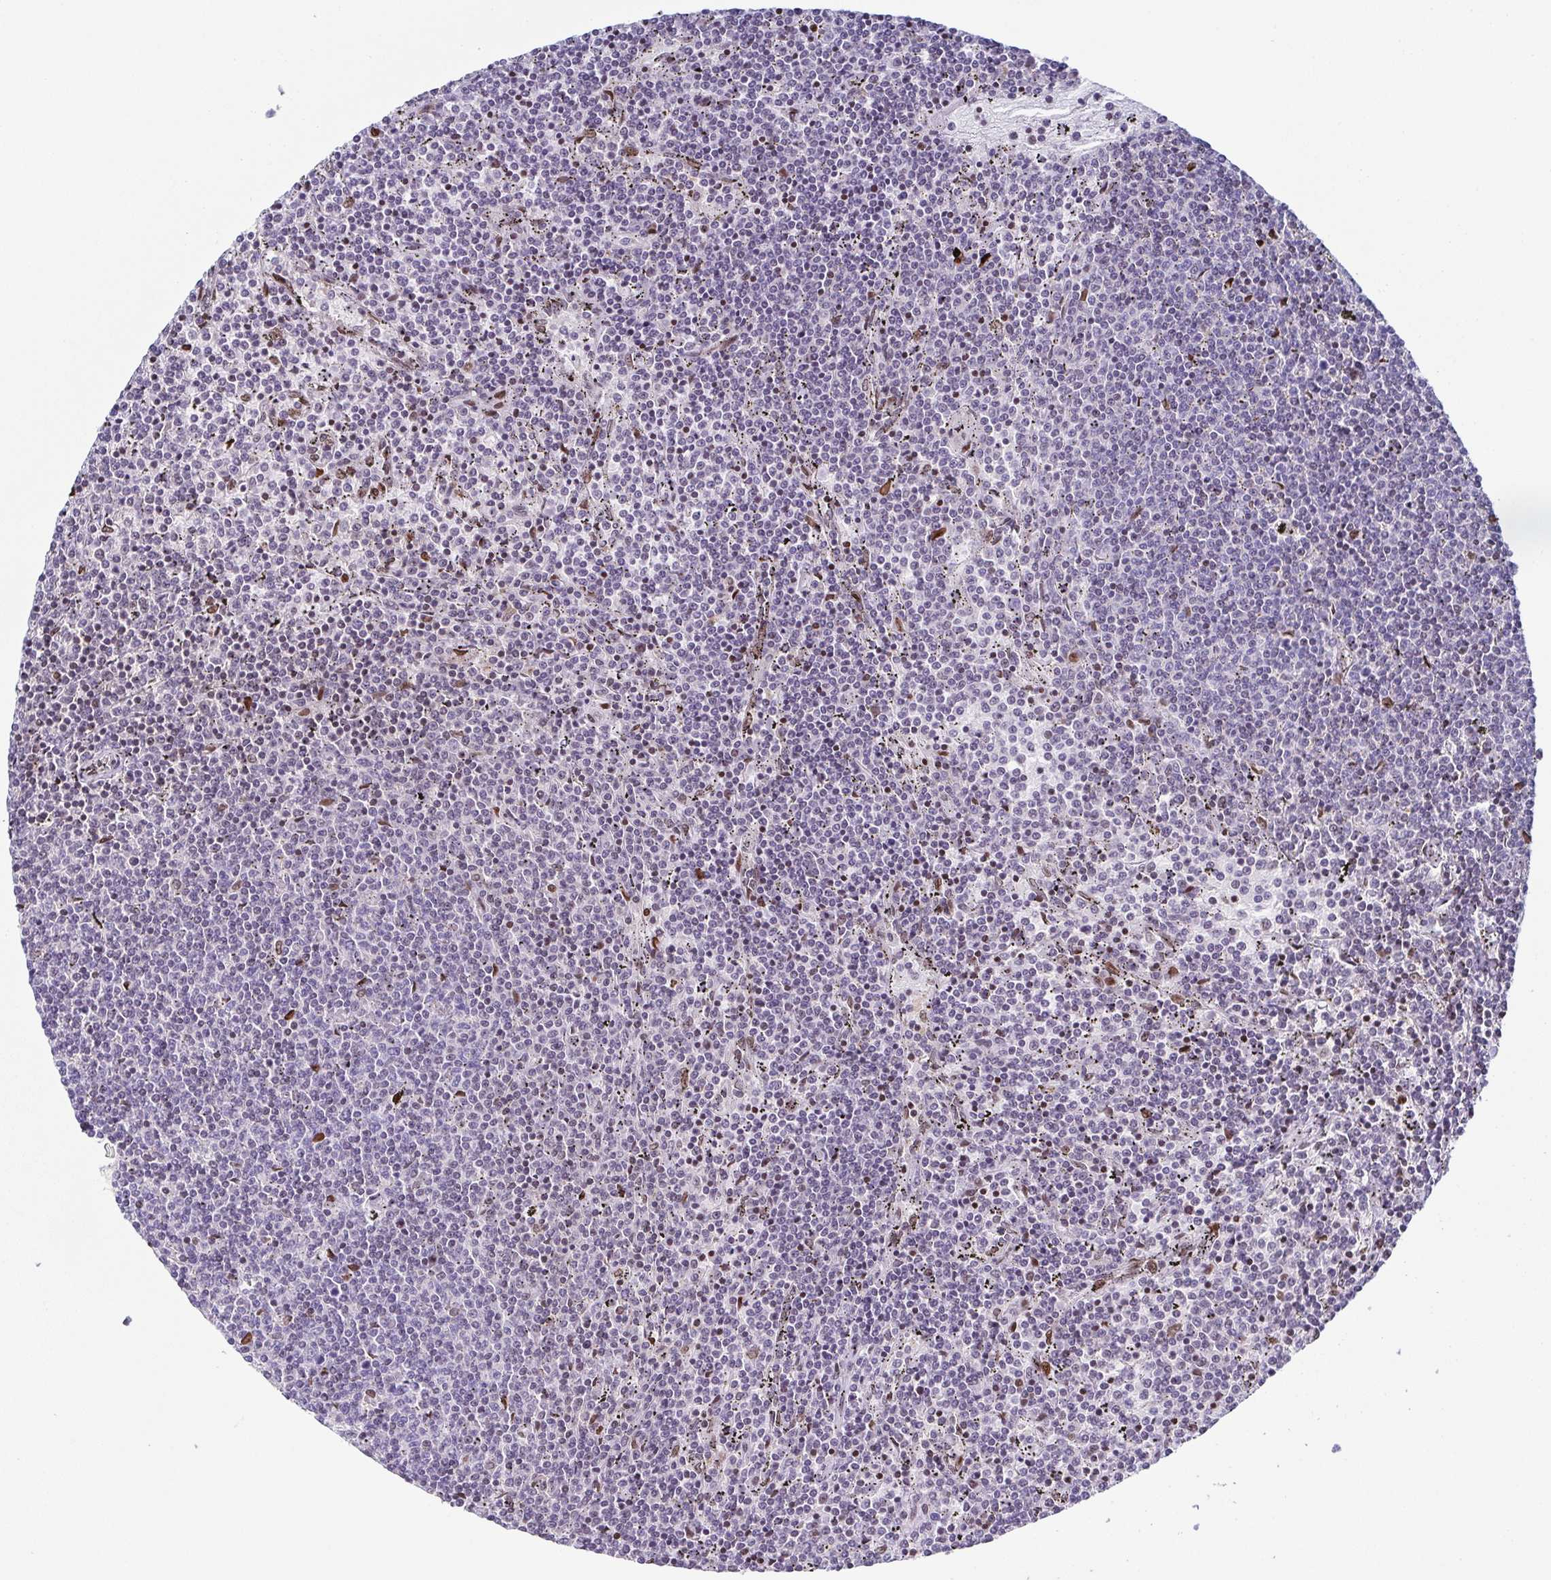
{"staining": {"intensity": "negative", "quantity": "none", "location": "none"}, "tissue": "lymphoma", "cell_type": "Tumor cells", "image_type": "cancer", "snomed": [{"axis": "morphology", "description": "Malignant lymphoma, non-Hodgkin's type, Low grade"}, {"axis": "topography", "description": "Spleen"}], "caption": "IHC photomicrograph of neoplastic tissue: human malignant lymphoma, non-Hodgkin's type (low-grade) stained with DAB (3,3'-diaminobenzidine) reveals no significant protein positivity in tumor cells.", "gene": "RB1", "patient": {"sex": "female", "age": 50}}